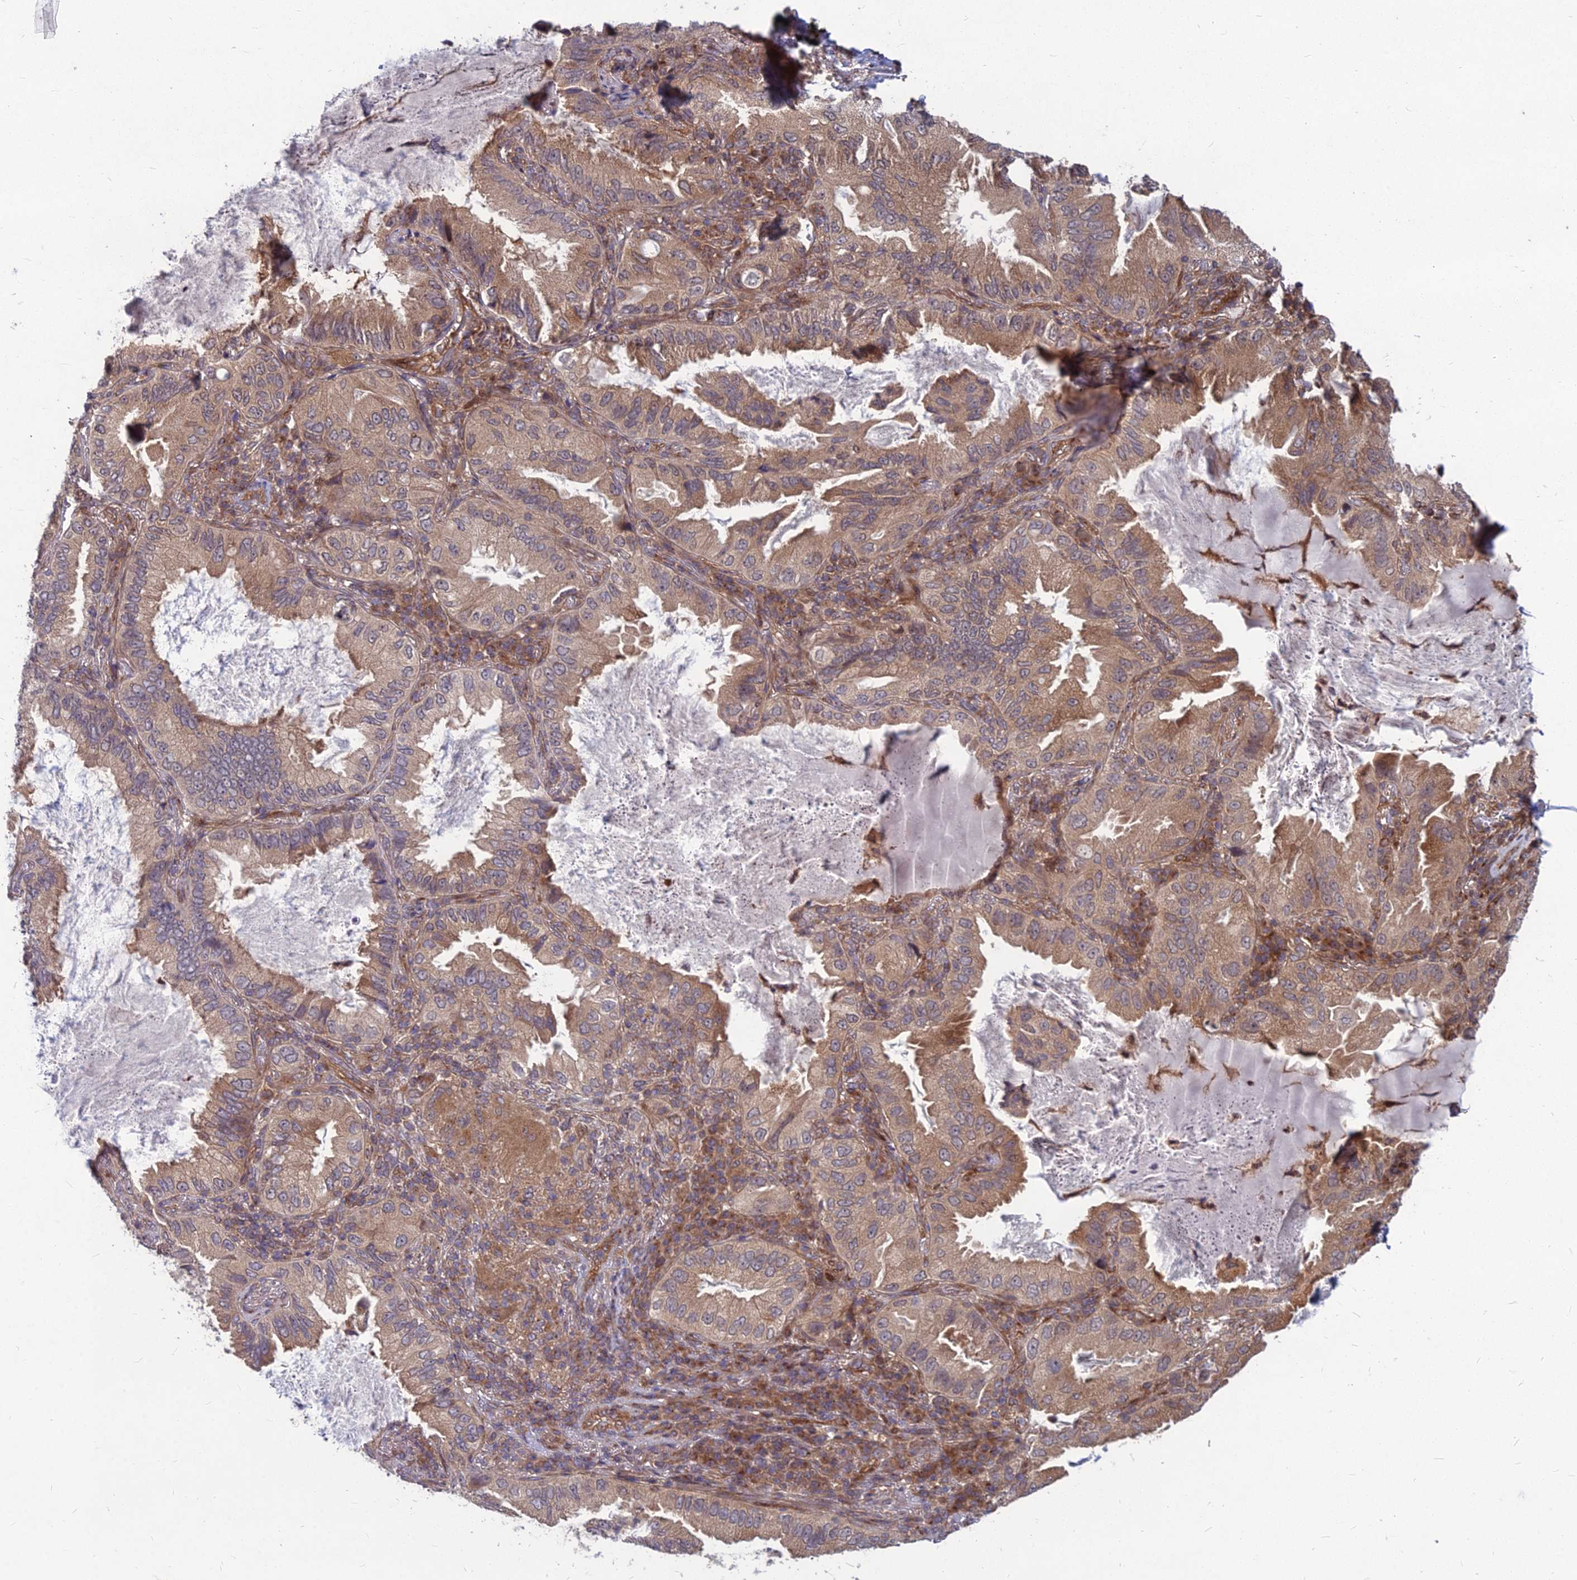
{"staining": {"intensity": "moderate", "quantity": ">75%", "location": "cytoplasmic/membranous"}, "tissue": "lung cancer", "cell_type": "Tumor cells", "image_type": "cancer", "snomed": [{"axis": "morphology", "description": "Adenocarcinoma, NOS"}, {"axis": "topography", "description": "Lung"}], "caption": "This micrograph displays immunohistochemistry staining of lung adenocarcinoma, with medium moderate cytoplasmic/membranous expression in approximately >75% of tumor cells.", "gene": "MFSD8", "patient": {"sex": "female", "age": 69}}